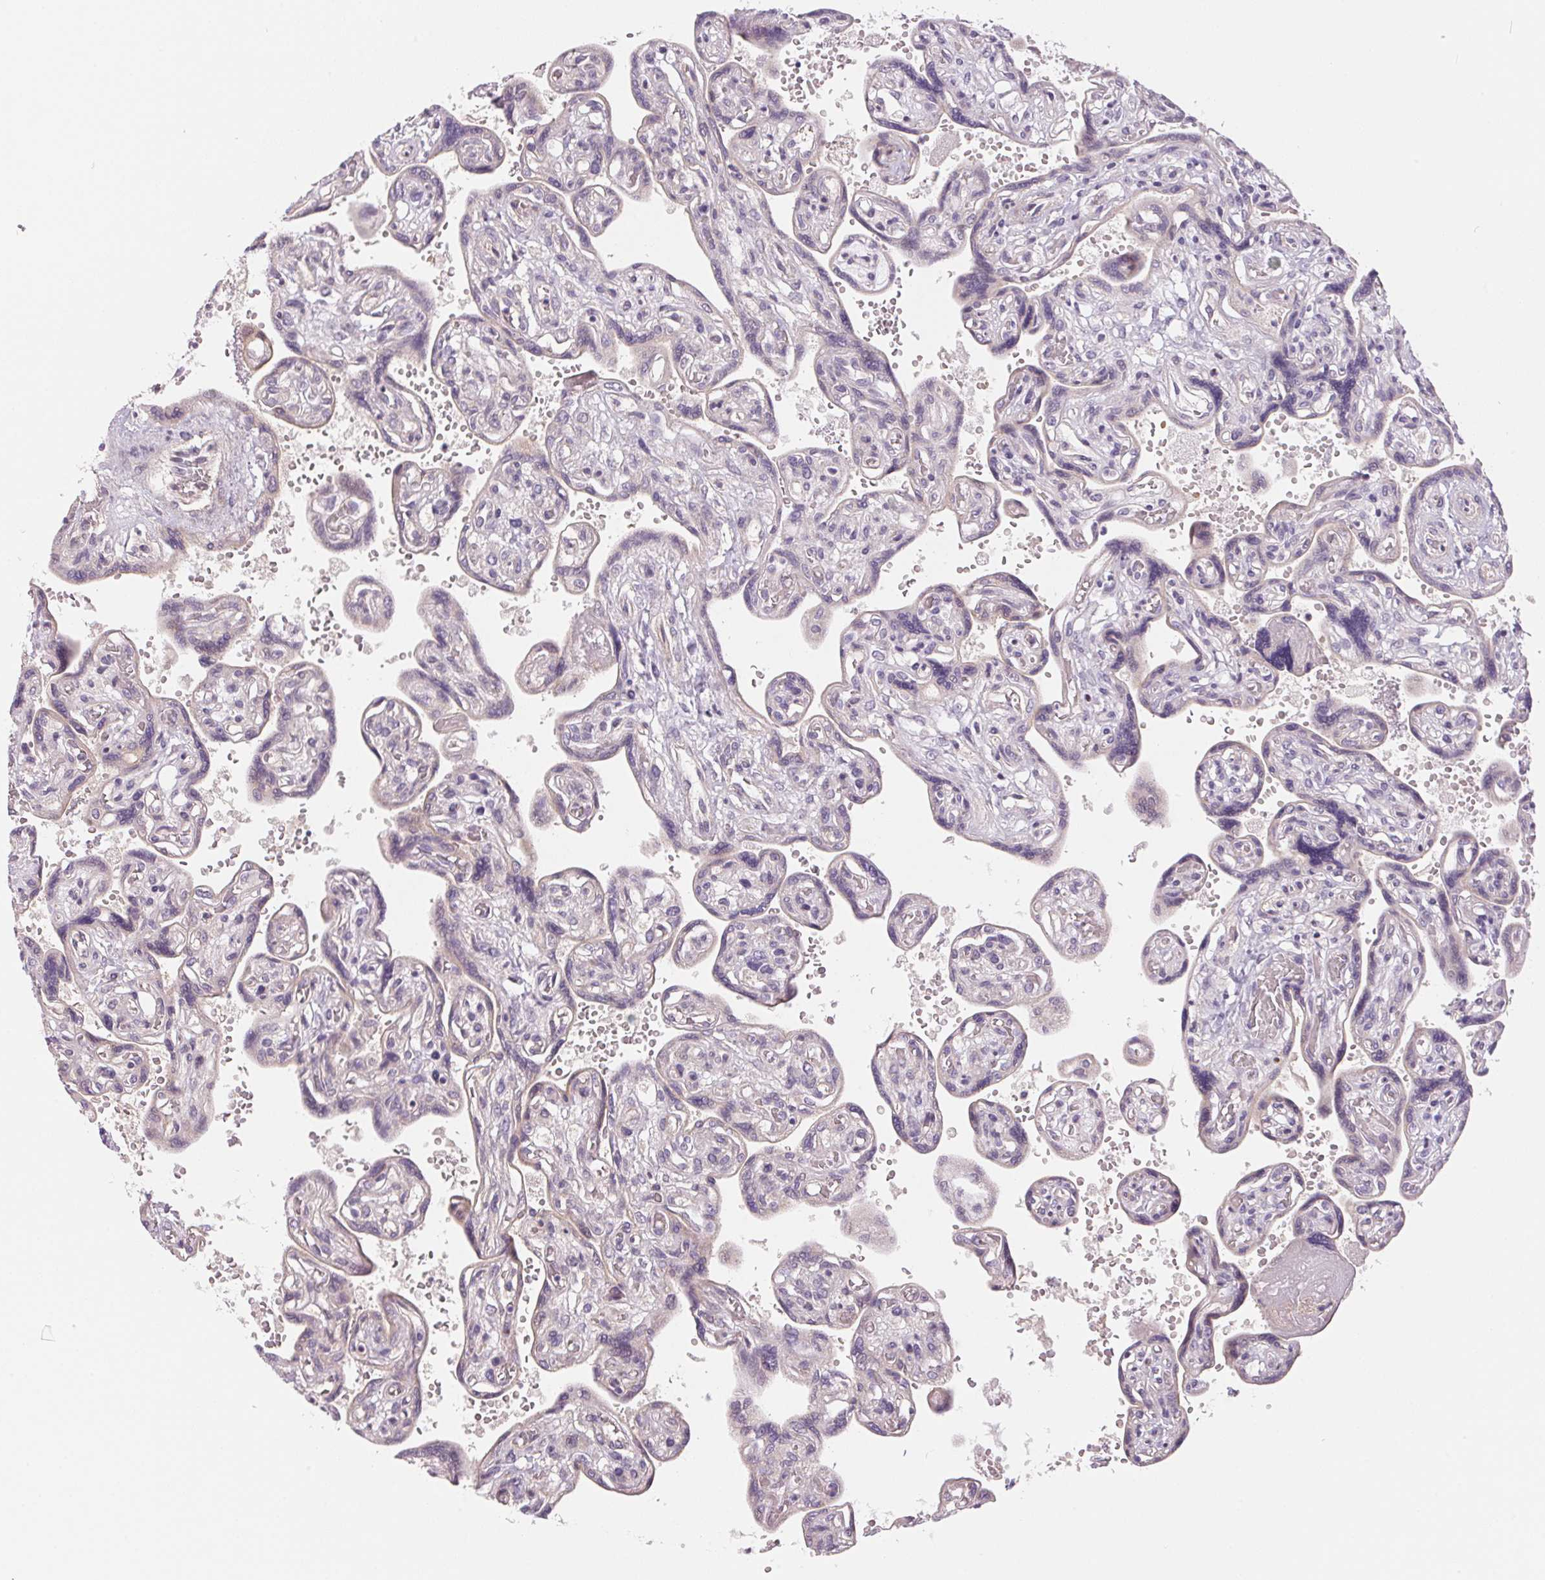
{"staining": {"intensity": "negative", "quantity": "none", "location": "none"}, "tissue": "placenta", "cell_type": "Decidual cells", "image_type": "normal", "snomed": [{"axis": "morphology", "description": "Normal tissue, NOS"}, {"axis": "topography", "description": "Placenta"}], "caption": "Immunohistochemical staining of benign placenta displays no significant expression in decidual cells. (DAB IHC visualized using brightfield microscopy, high magnification).", "gene": "UNC13B", "patient": {"sex": "female", "age": 32}}